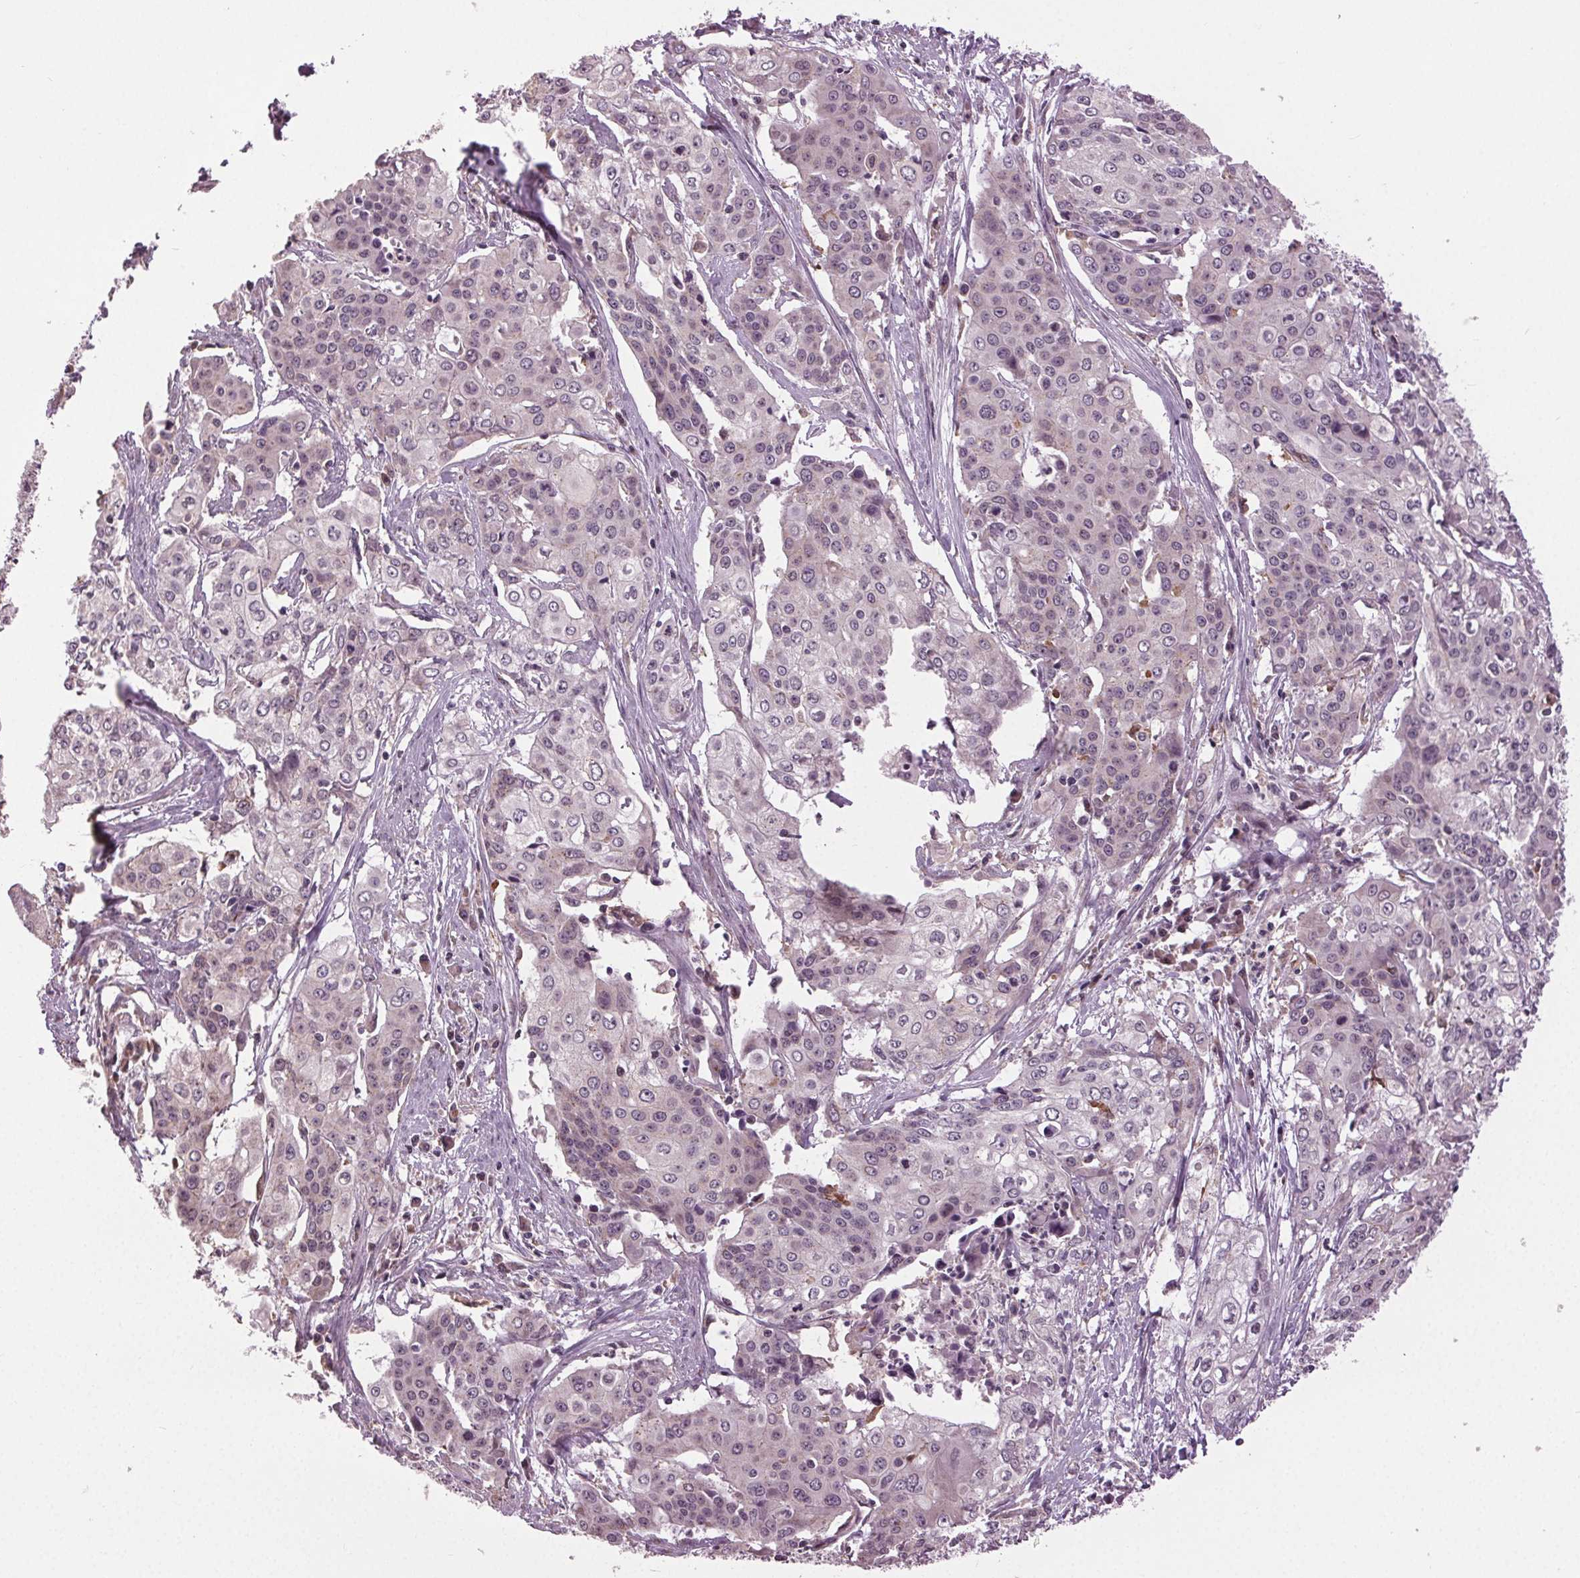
{"staining": {"intensity": "weak", "quantity": "<25%", "location": "nuclear"}, "tissue": "cervical cancer", "cell_type": "Tumor cells", "image_type": "cancer", "snomed": [{"axis": "morphology", "description": "Squamous cell carcinoma, NOS"}, {"axis": "topography", "description": "Cervix"}], "caption": "An immunohistochemistry micrograph of squamous cell carcinoma (cervical) is shown. There is no staining in tumor cells of squamous cell carcinoma (cervical).", "gene": "BSDC1", "patient": {"sex": "female", "age": 39}}